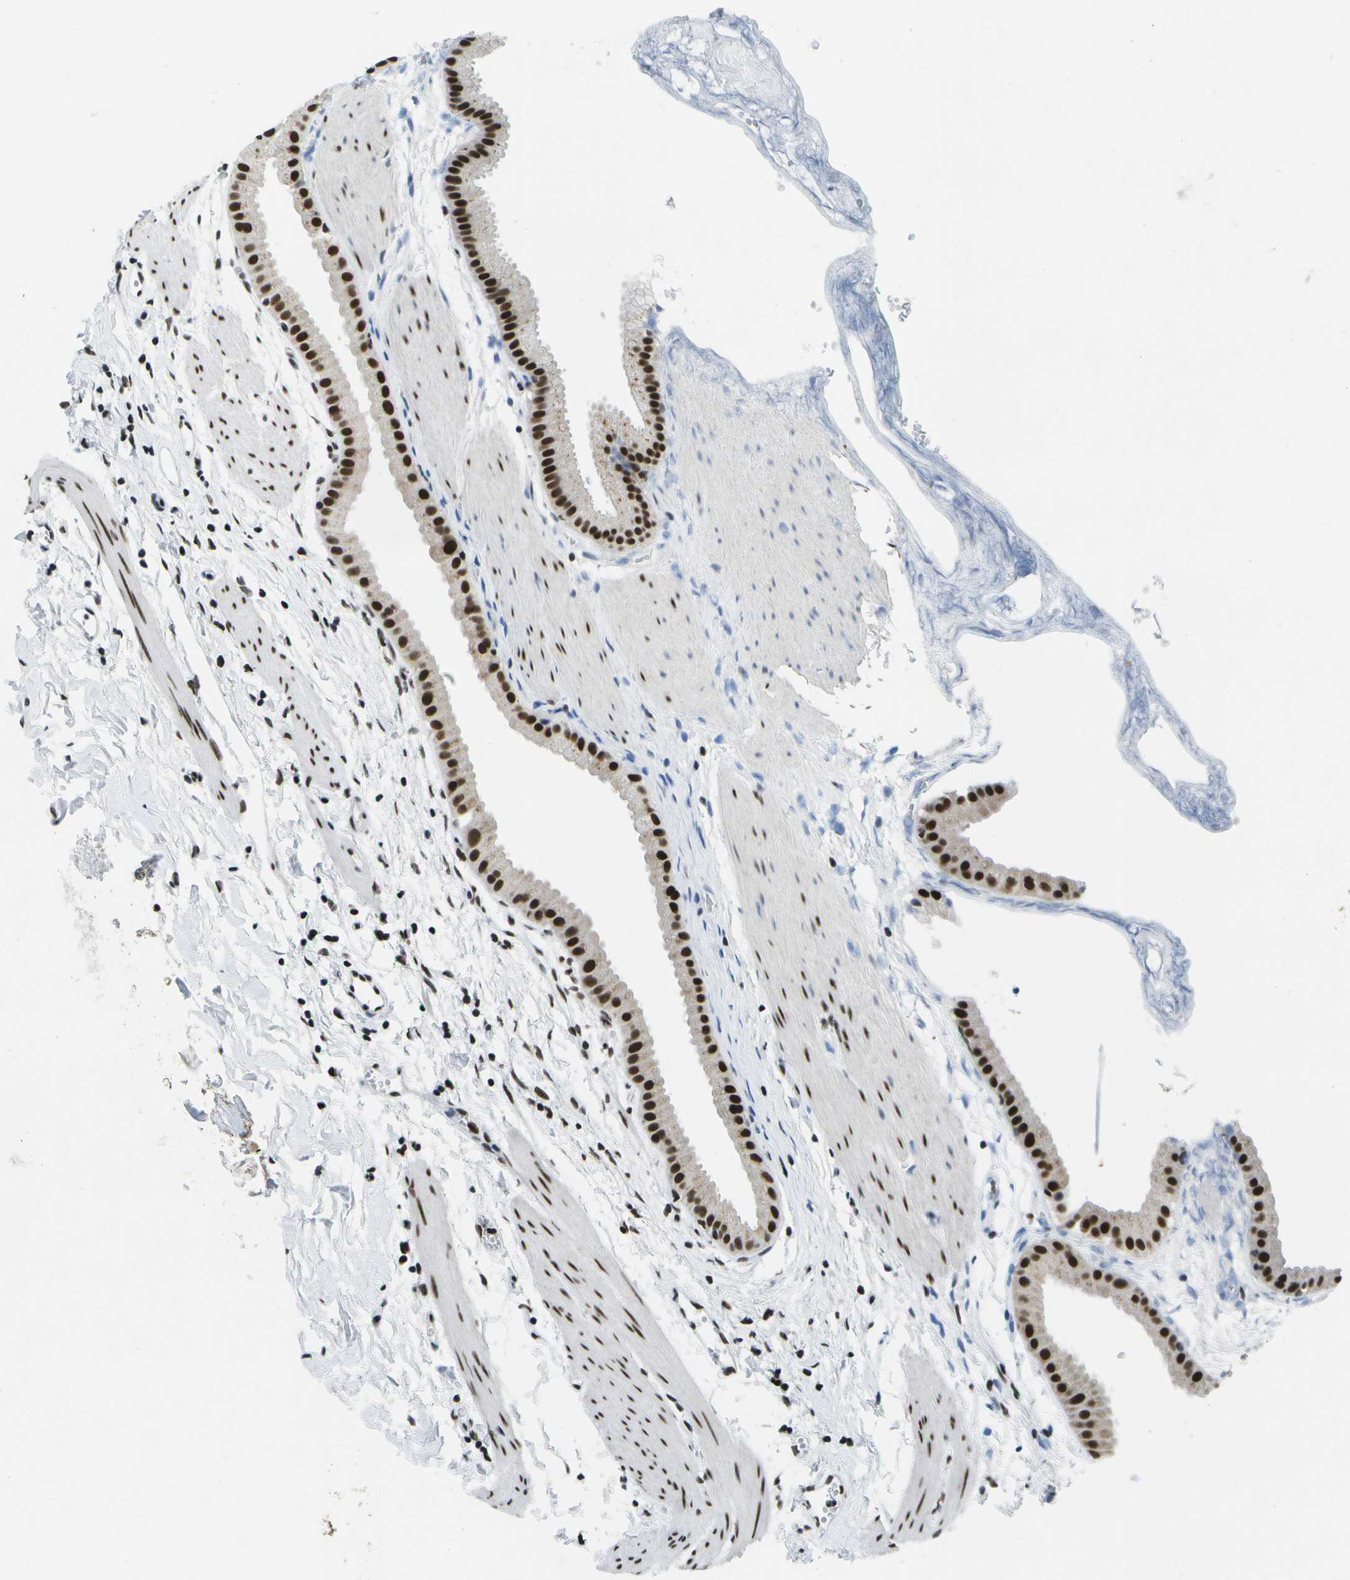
{"staining": {"intensity": "strong", "quantity": ">75%", "location": "nuclear"}, "tissue": "gallbladder", "cell_type": "Glandular cells", "image_type": "normal", "snomed": [{"axis": "morphology", "description": "Normal tissue, NOS"}, {"axis": "topography", "description": "Gallbladder"}], "caption": "High-power microscopy captured an IHC image of unremarkable gallbladder, revealing strong nuclear expression in about >75% of glandular cells.", "gene": "NSRP1", "patient": {"sex": "female", "age": 64}}